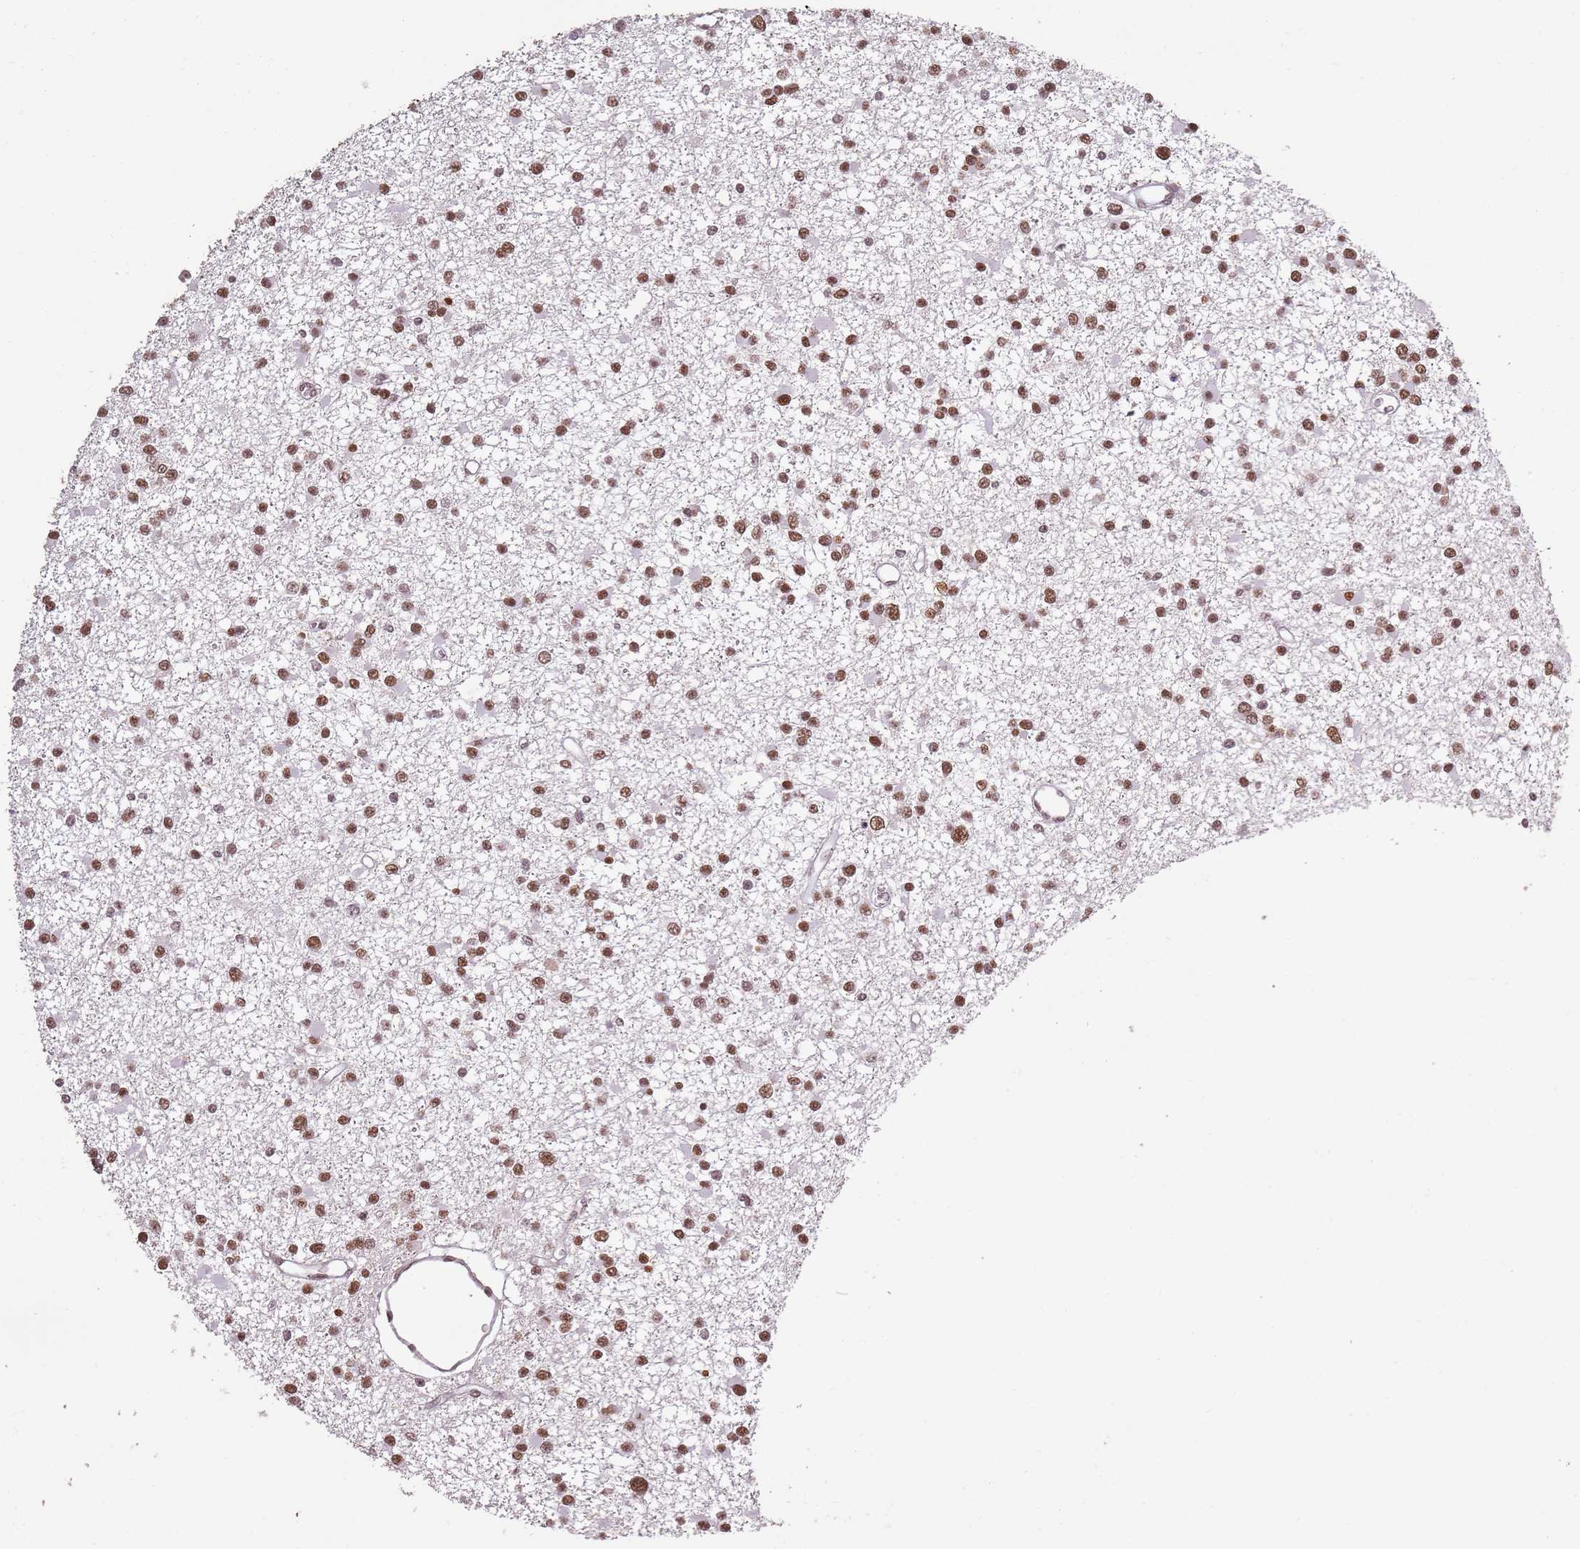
{"staining": {"intensity": "moderate", "quantity": ">75%", "location": "nuclear"}, "tissue": "glioma", "cell_type": "Tumor cells", "image_type": "cancer", "snomed": [{"axis": "morphology", "description": "Glioma, malignant, Low grade"}, {"axis": "topography", "description": "Brain"}], "caption": "Immunohistochemistry of human malignant glioma (low-grade) displays medium levels of moderate nuclear staining in about >75% of tumor cells.", "gene": "ARL14EP", "patient": {"sex": "female", "age": 22}}